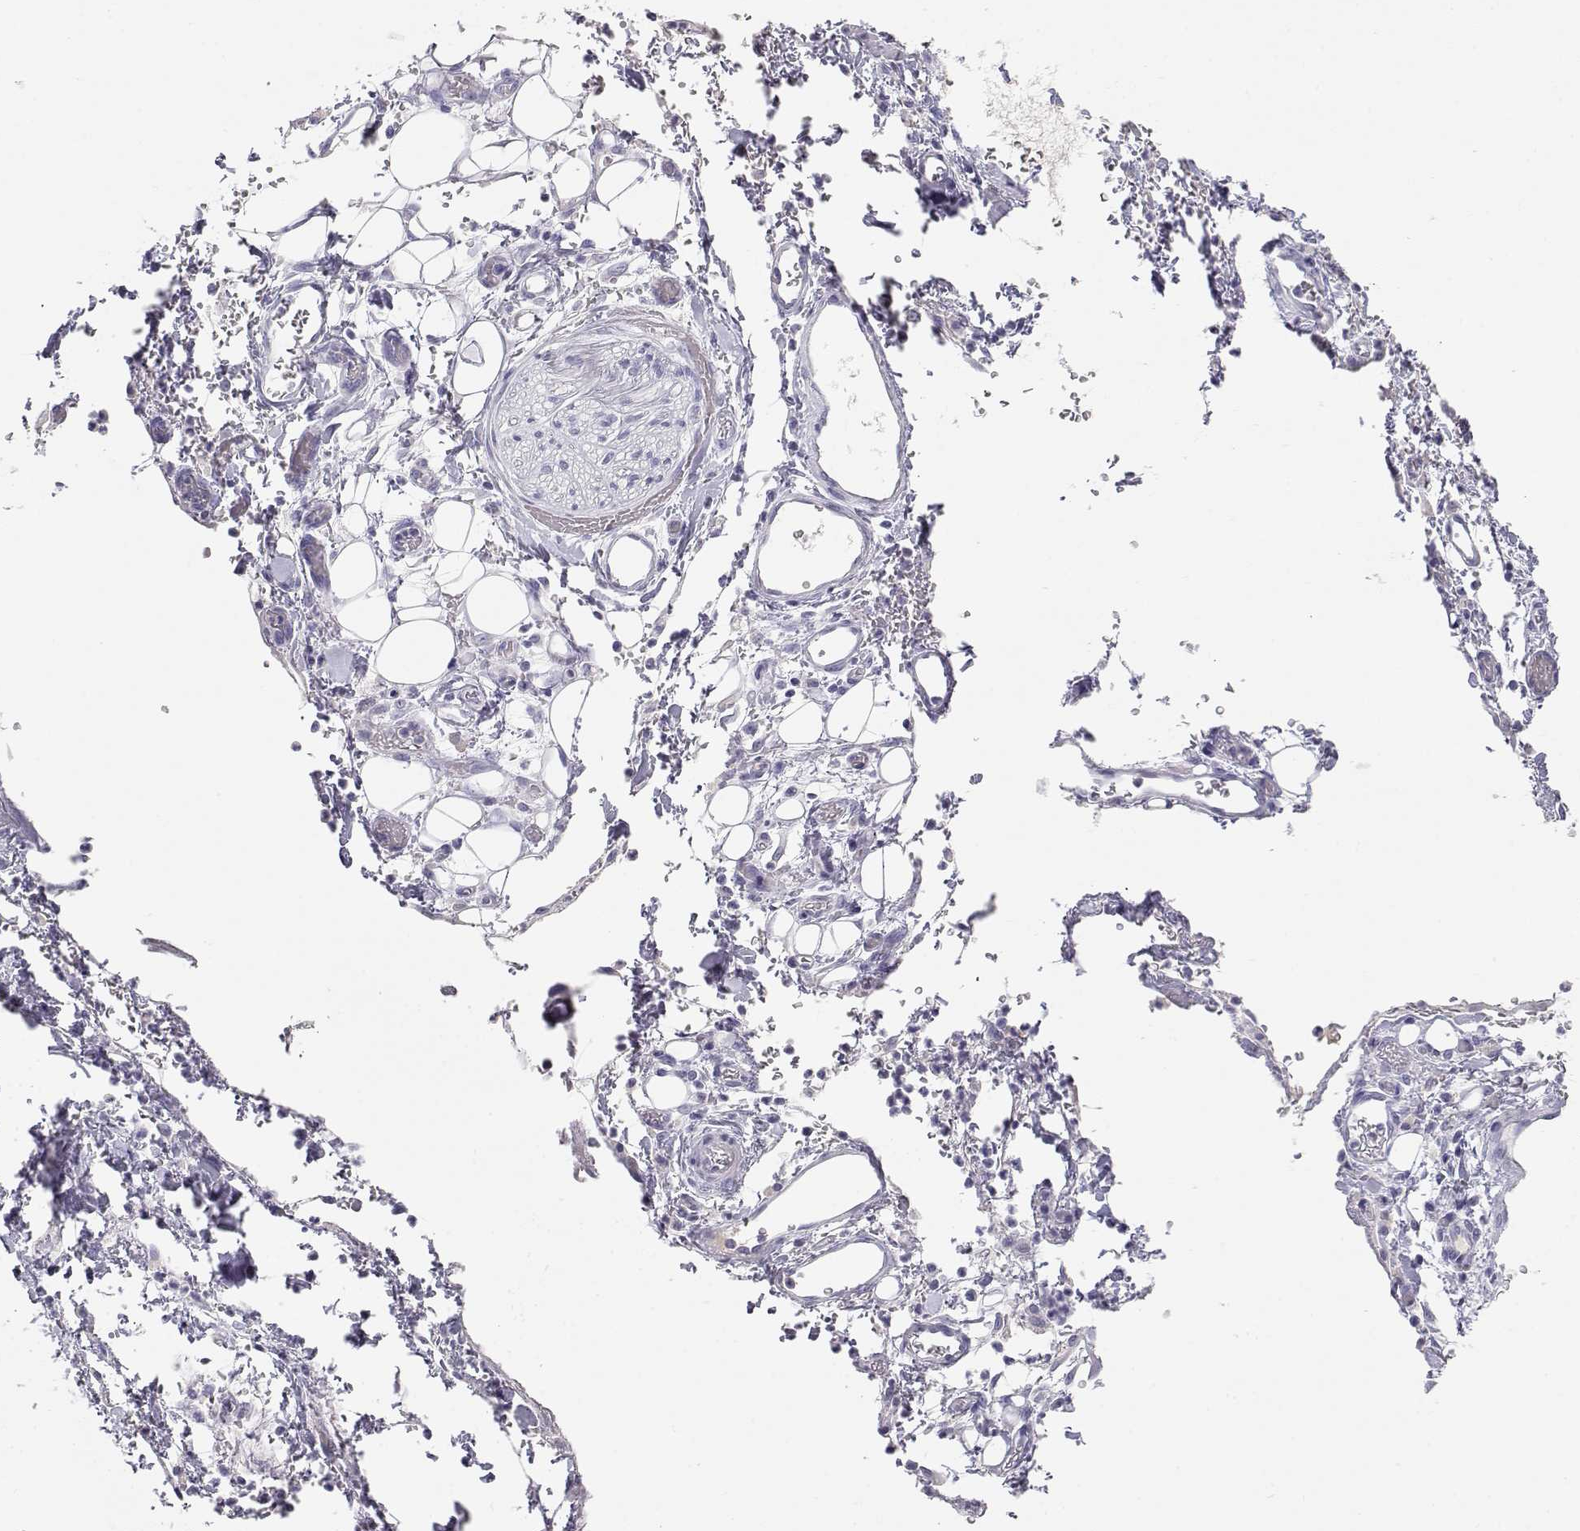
{"staining": {"intensity": "negative", "quantity": "none", "location": "none"}, "tissue": "stomach cancer", "cell_type": "Tumor cells", "image_type": "cancer", "snomed": [{"axis": "morphology", "description": "Normal tissue, NOS"}, {"axis": "morphology", "description": "Adenocarcinoma, NOS"}, {"axis": "topography", "description": "Esophagus"}, {"axis": "topography", "description": "Stomach, upper"}], "caption": "IHC image of stomach cancer (adenocarcinoma) stained for a protein (brown), which shows no staining in tumor cells. (Immunohistochemistry, brightfield microscopy, high magnification).", "gene": "GPR174", "patient": {"sex": "male", "age": 74}}